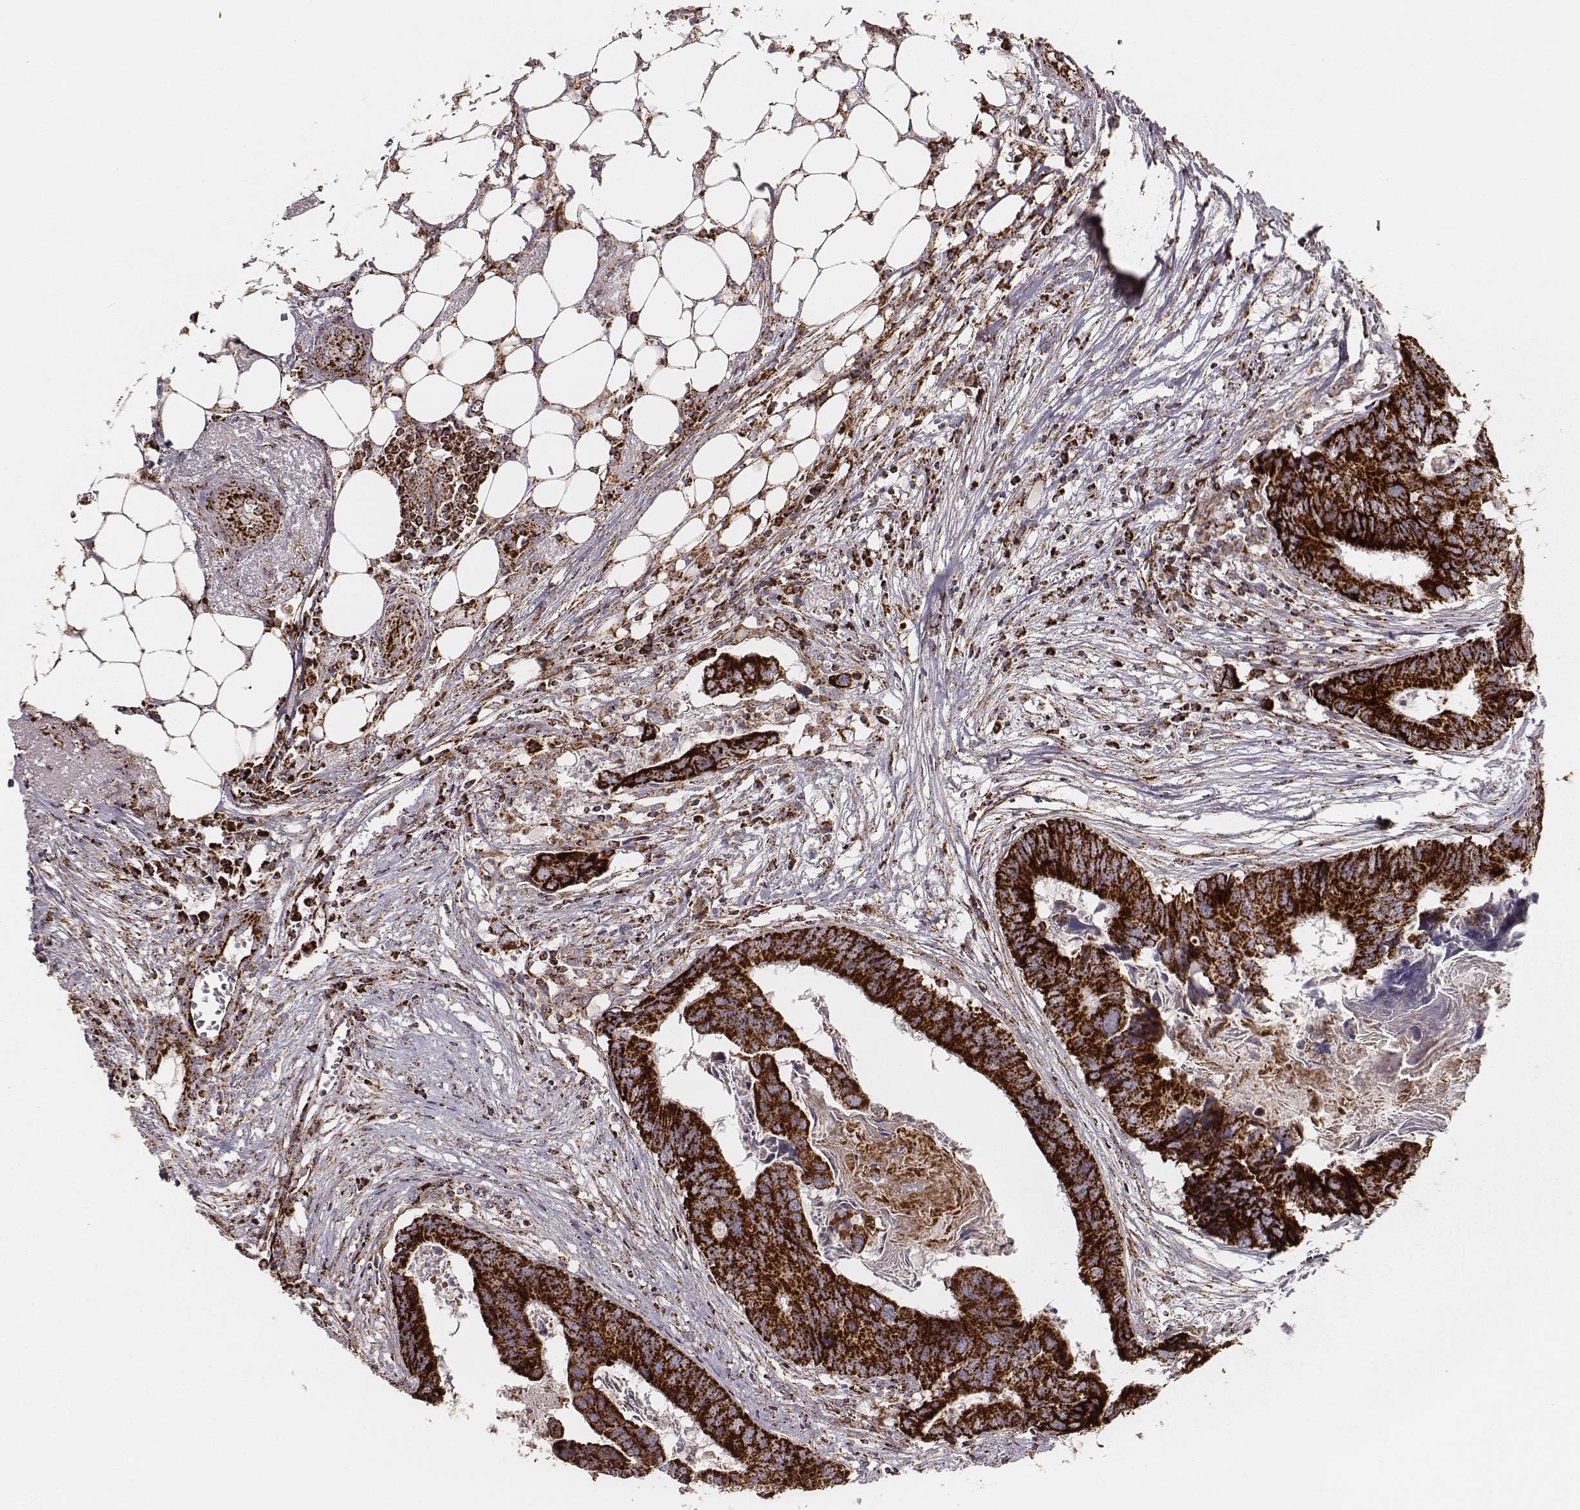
{"staining": {"intensity": "strong", "quantity": ">75%", "location": "cytoplasmic/membranous"}, "tissue": "colorectal cancer", "cell_type": "Tumor cells", "image_type": "cancer", "snomed": [{"axis": "morphology", "description": "Adenocarcinoma, NOS"}, {"axis": "topography", "description": "Colon"}], "caption": "Colorectal cancer stained with DAB immunohistochemistry shows high levels of strong cytoplasmic/membranous staining in approximately >75% of tumor cells.", "gene": "TUFM", "patient": {"sex": "female", "age": 82}}